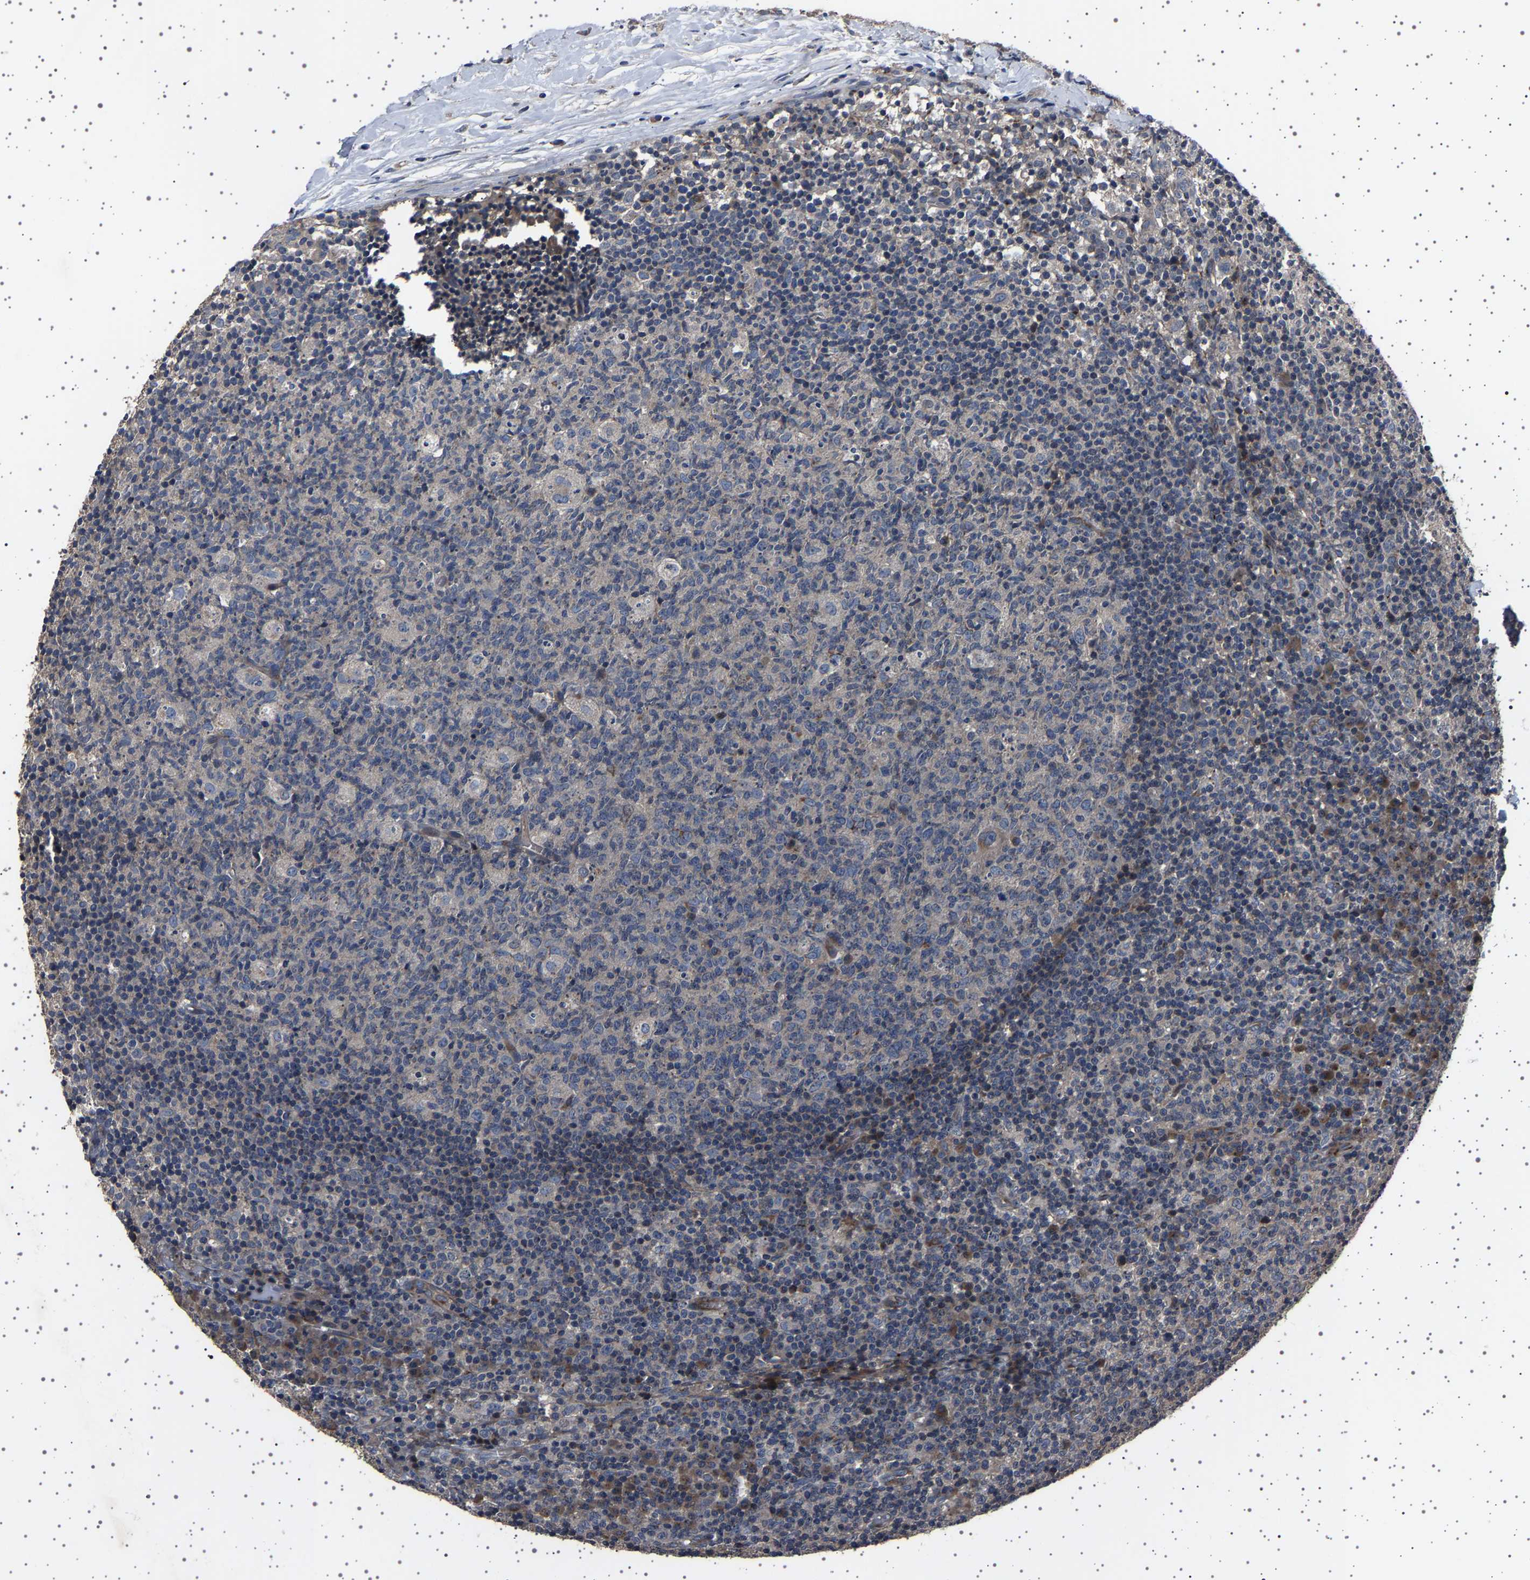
{"staining": {"intensity": "negative", "quantity": "none", "location": "none"}, "tissue": "lymph node", "cell_type": "Germinal center cells", "image_type": "normal", "snomed": [{"axis": "morphology", "description": "Normal tissue, NOS"}, {"axis": "morphology", "description": "Inflammation, NOS"}, {"axis": "topography", "description": "Lymph node"}], "caption": "Photomicrograph shows no significant protein staining in germinal center cells of benign lymph node.", "gene": "NCKAP1", "patient": {"sex": "male", "age": 55}}